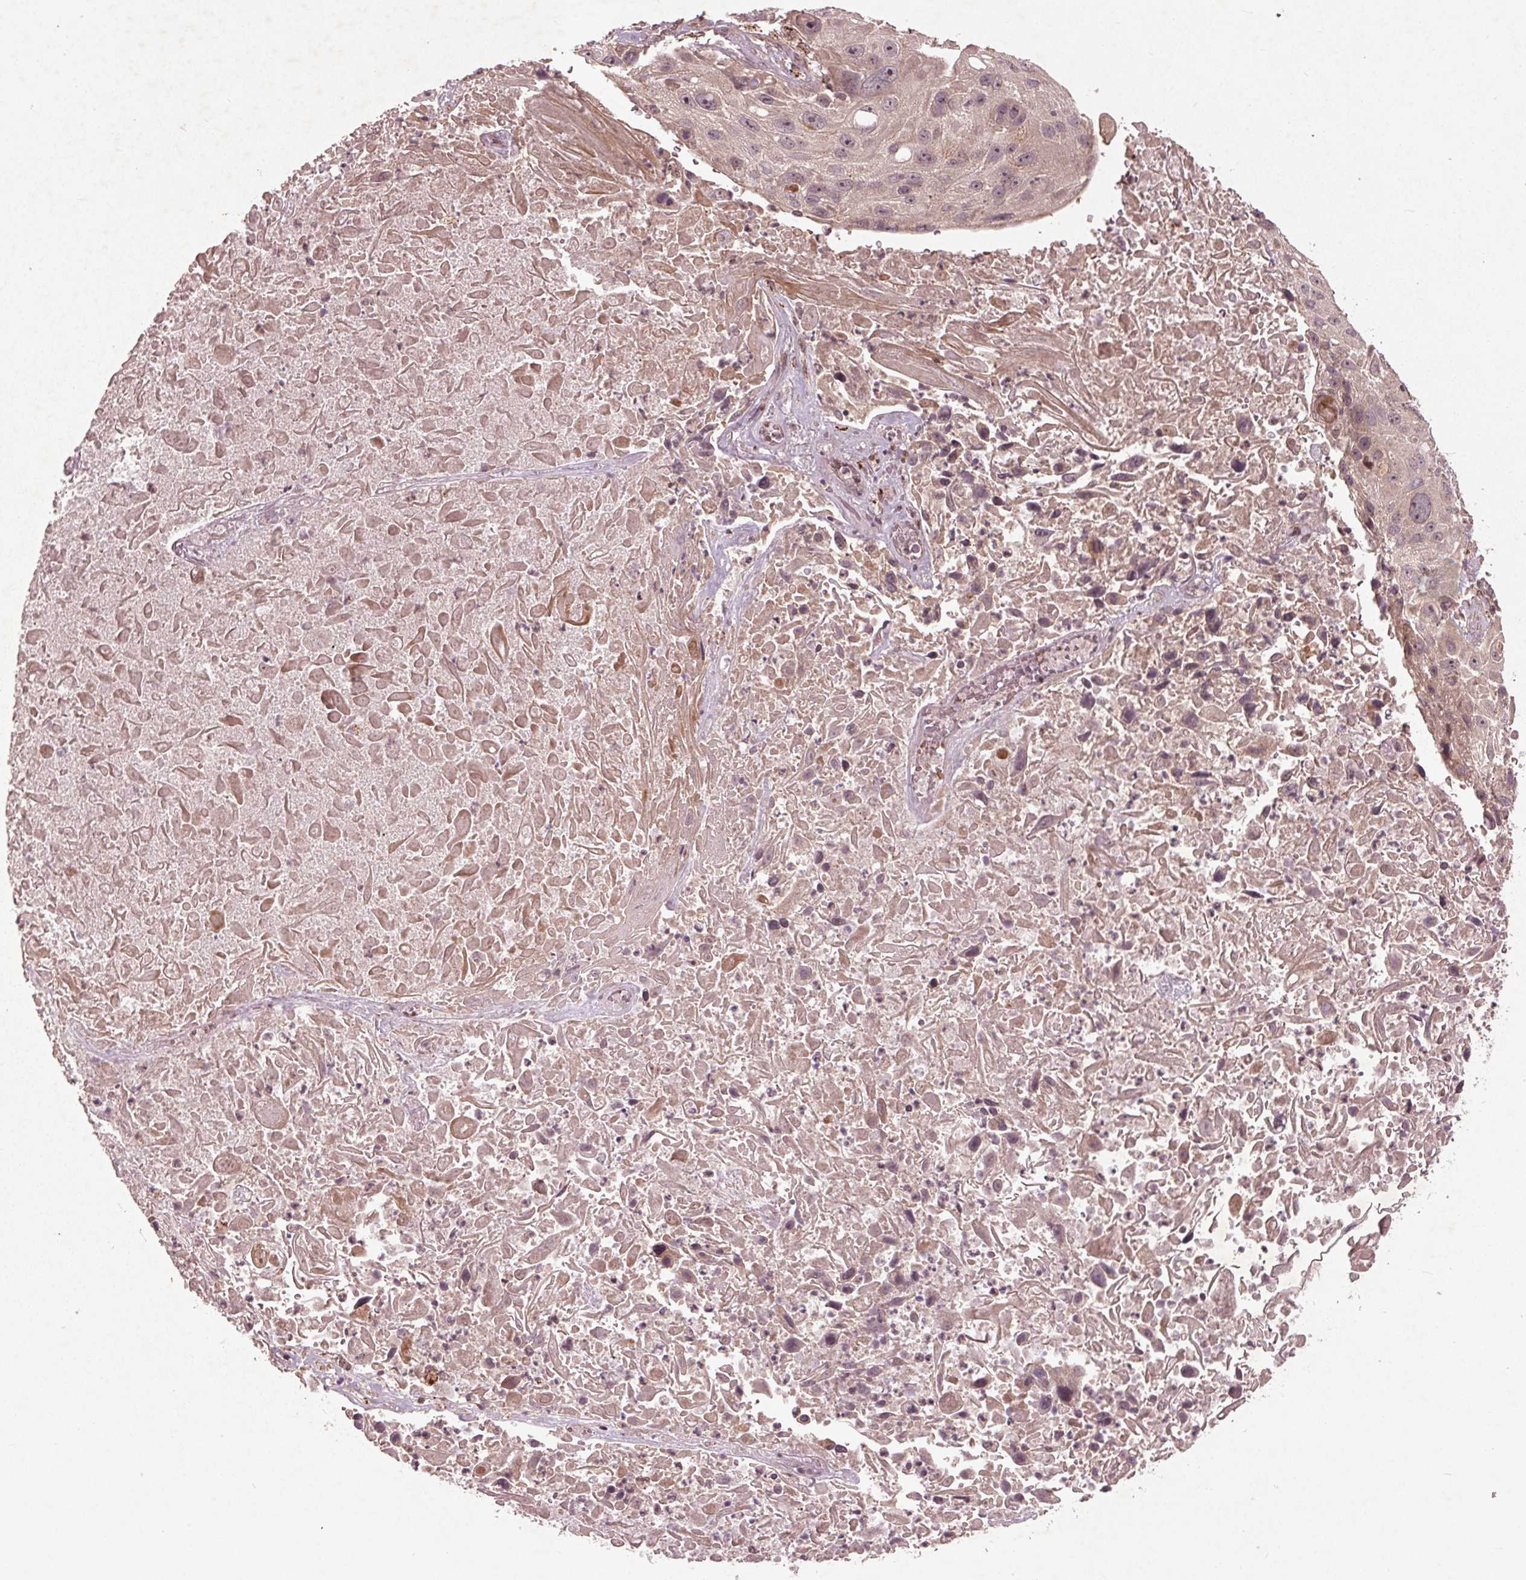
{"staining": {"intensity": "negative", "quantity": "none", "location": "none"}, "tissue": "lung cancer", "cell_type": "Tumor cells", "image_type": "cancer", "snomed": [{"axis": "morphology", "description": "Normal morphology"}, {"axis": "morphology", "description": "Squamous cell carcinoma, NOS"}, {"axis": "topography", "description": "Lymph node"}, {"axis": "topography", "description": "Lung"}], "caption": "High magnification brightfield microscopy of squamous cell carcinoma (lung) stained with DAB (3,3'-diaminobenzidine) (brown) and counterstained with hematoxylin (blue): tumor cells show no significant staining.", "gene": "CDKL4", "patient": {"sex": "male", "age": 67}}